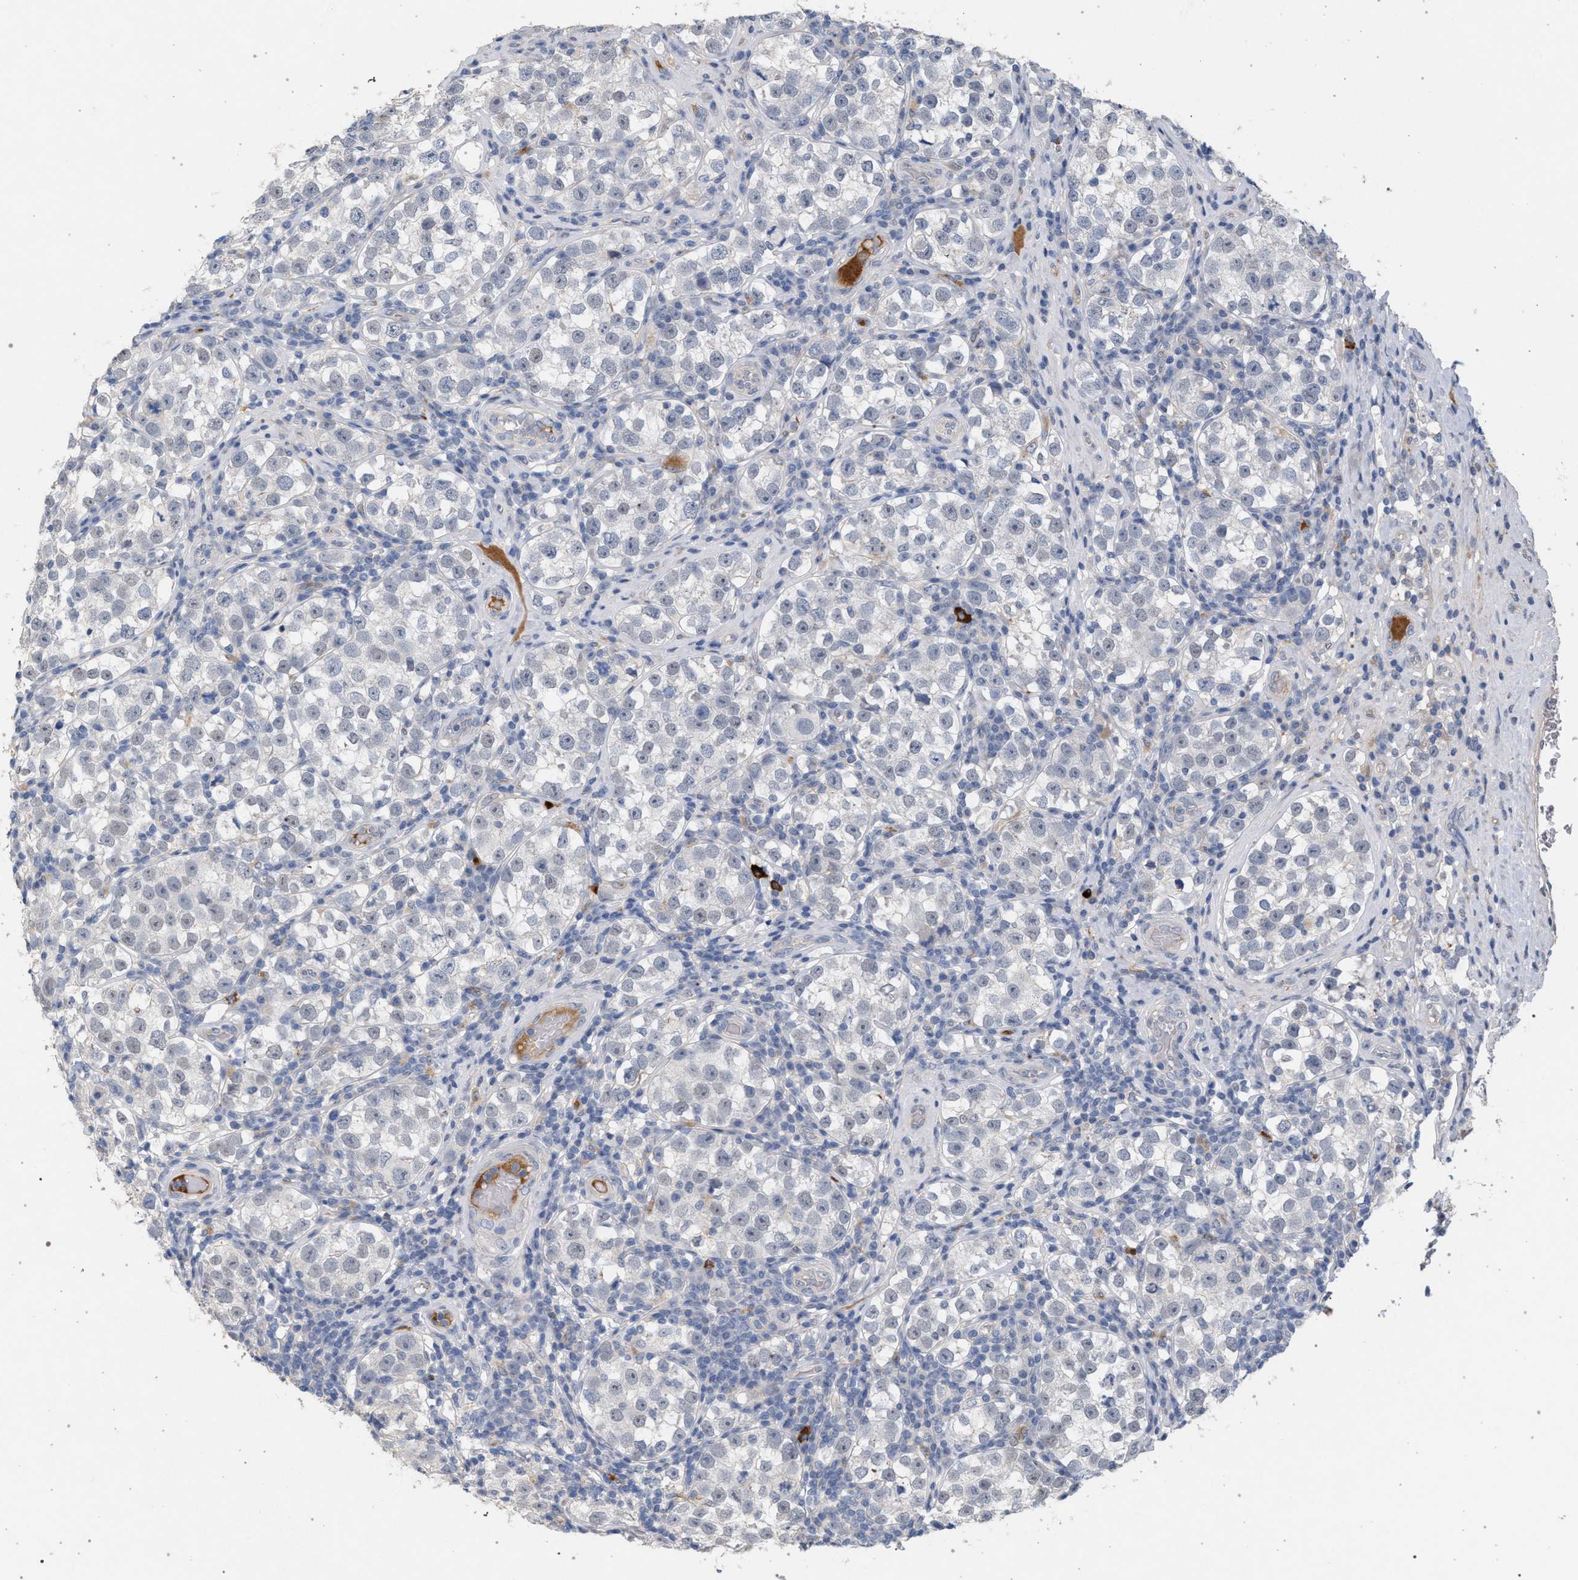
{"staining": {"intensity": "negative", "quantity": "none", "location": "none"}, "tissue": "testis cancer", "cell_type": "Tumor cells", "image_type": "cancer", "snomed": [{"axis": "morphology", "description": "Normal tissue, NOS"}, {"axis": "morphology", "description": "Seminoma, NOS"}, {"axis": "topography", "description": "Testis"}], "caption": "Immunohistochemistry of testis seminoma demonstrates no expression in tumor cells.", "gene": "MAMDC2", "patient": {"sex": "male", "age": 43}}